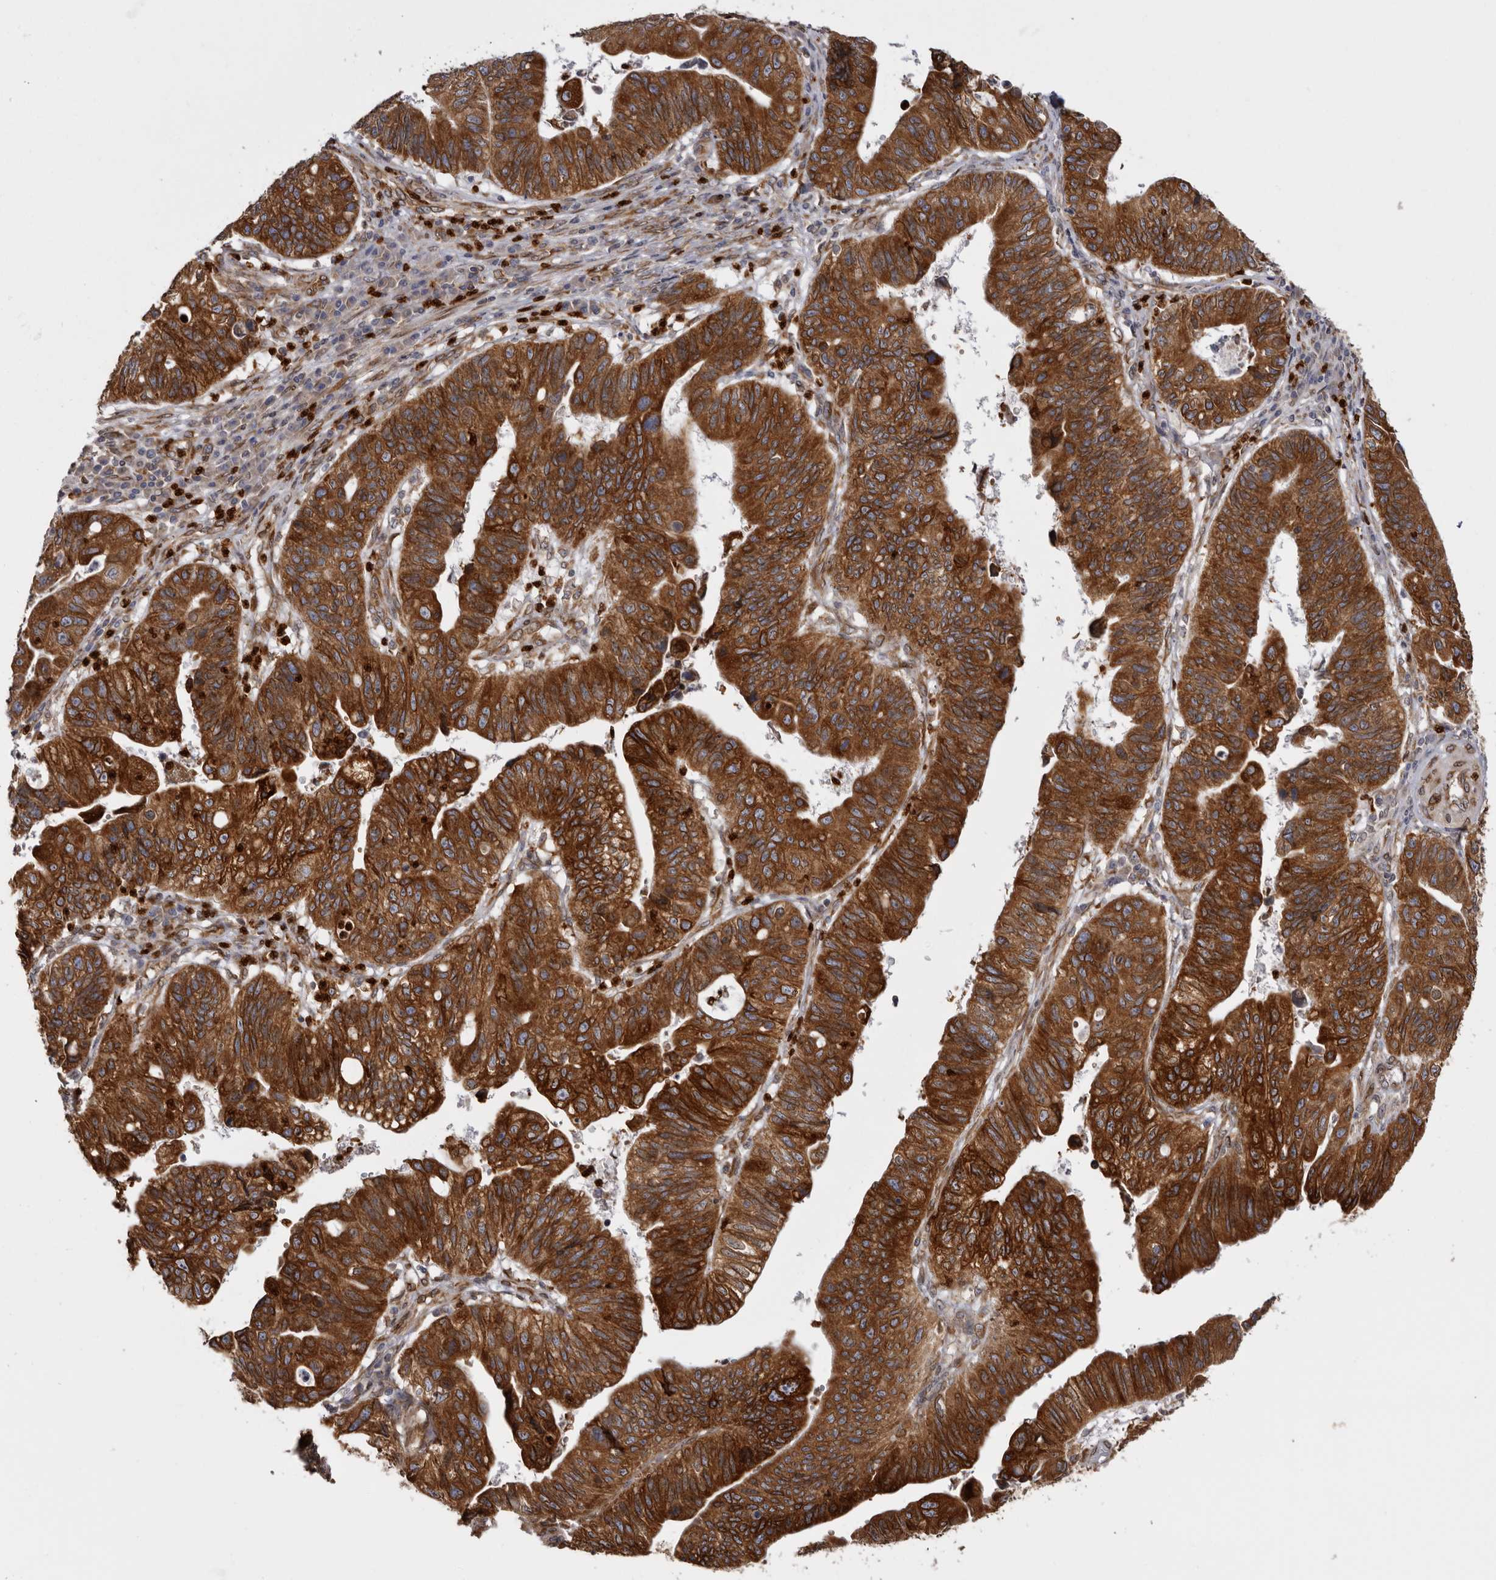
{"staining": {"intensity": "strong", "quantity": ">75%", "location": "cytoplasmic/membranous"}, "tissue": "stomach cancer", "cell_type": "Tumor cells", "image_type": "cancer", "snomed": [{"axis": "morphology", "description": "Adenocarcinoma, NOS"}, {"axis": "topography", "description": "Stomach"}], "caption": "Stomach adenocarcinoma stained with a brown dye reveals strong cytoplasmic/membranous positive staining in about >75% of tumor cells.", "gene": "C4orf3", "patient": {"sex": "male", "age": 59}}